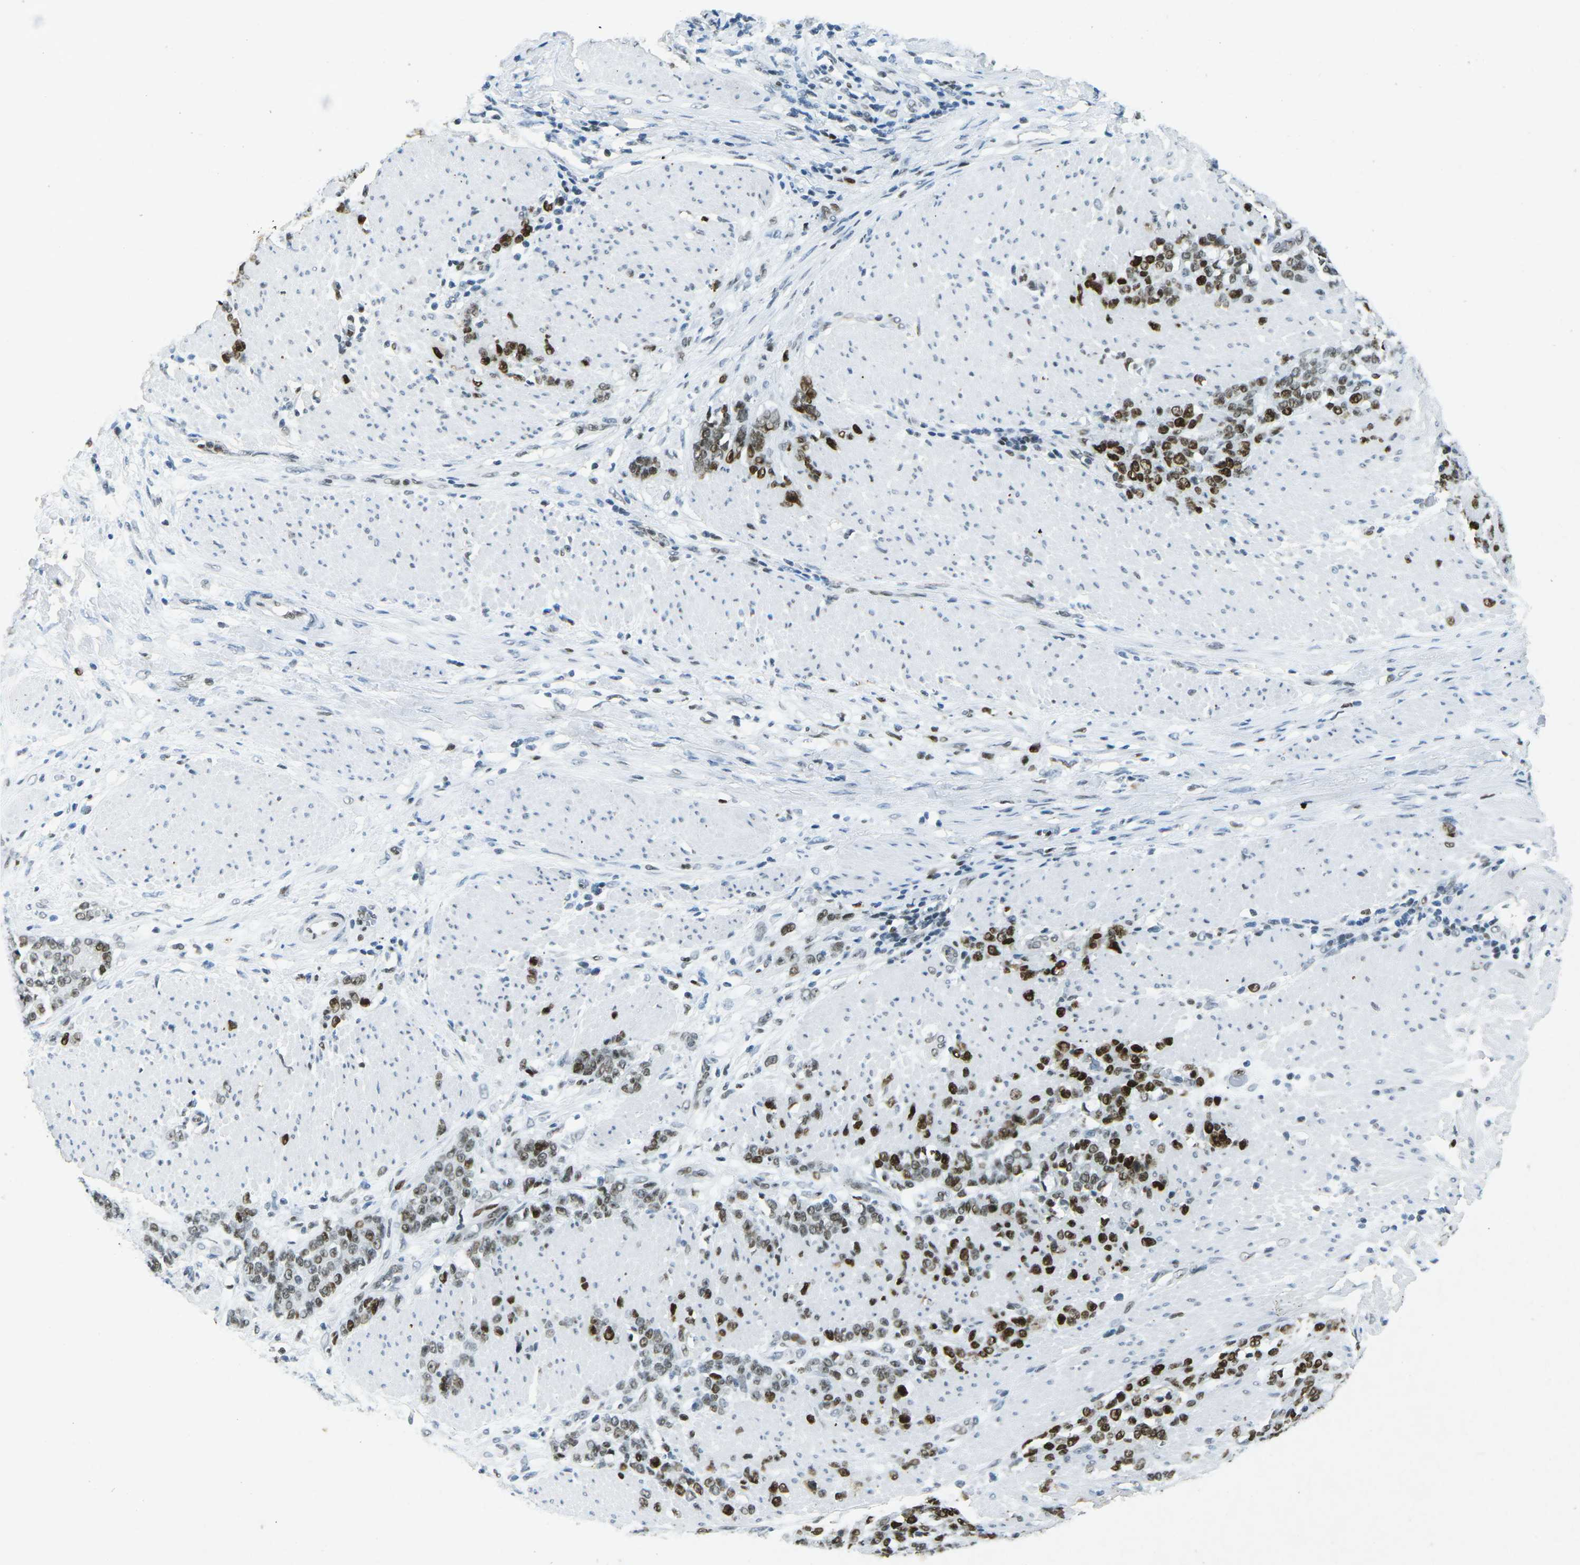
{"staining": {"intensity": "strong", "quantity": ">75%", "location": "nuclear"}, "tissue": "stomach cancer", "cell_type": "Tumor cells", "image_type": "cancer", "snomed": [{"axis": "morphology", "description": "Adenocarcinoma, NOS"}, {"axis": "topography", "description": "Stomach, lower"}], "caption": "Immunohistochemistry of stomach cancer reveals high levels of strong nuclear staining in about >75% of tumor cells. (IHC, brightfield microscopy, high magnification).", "gene": "RB1", "patient": {"sex": "male", "age": 88}}